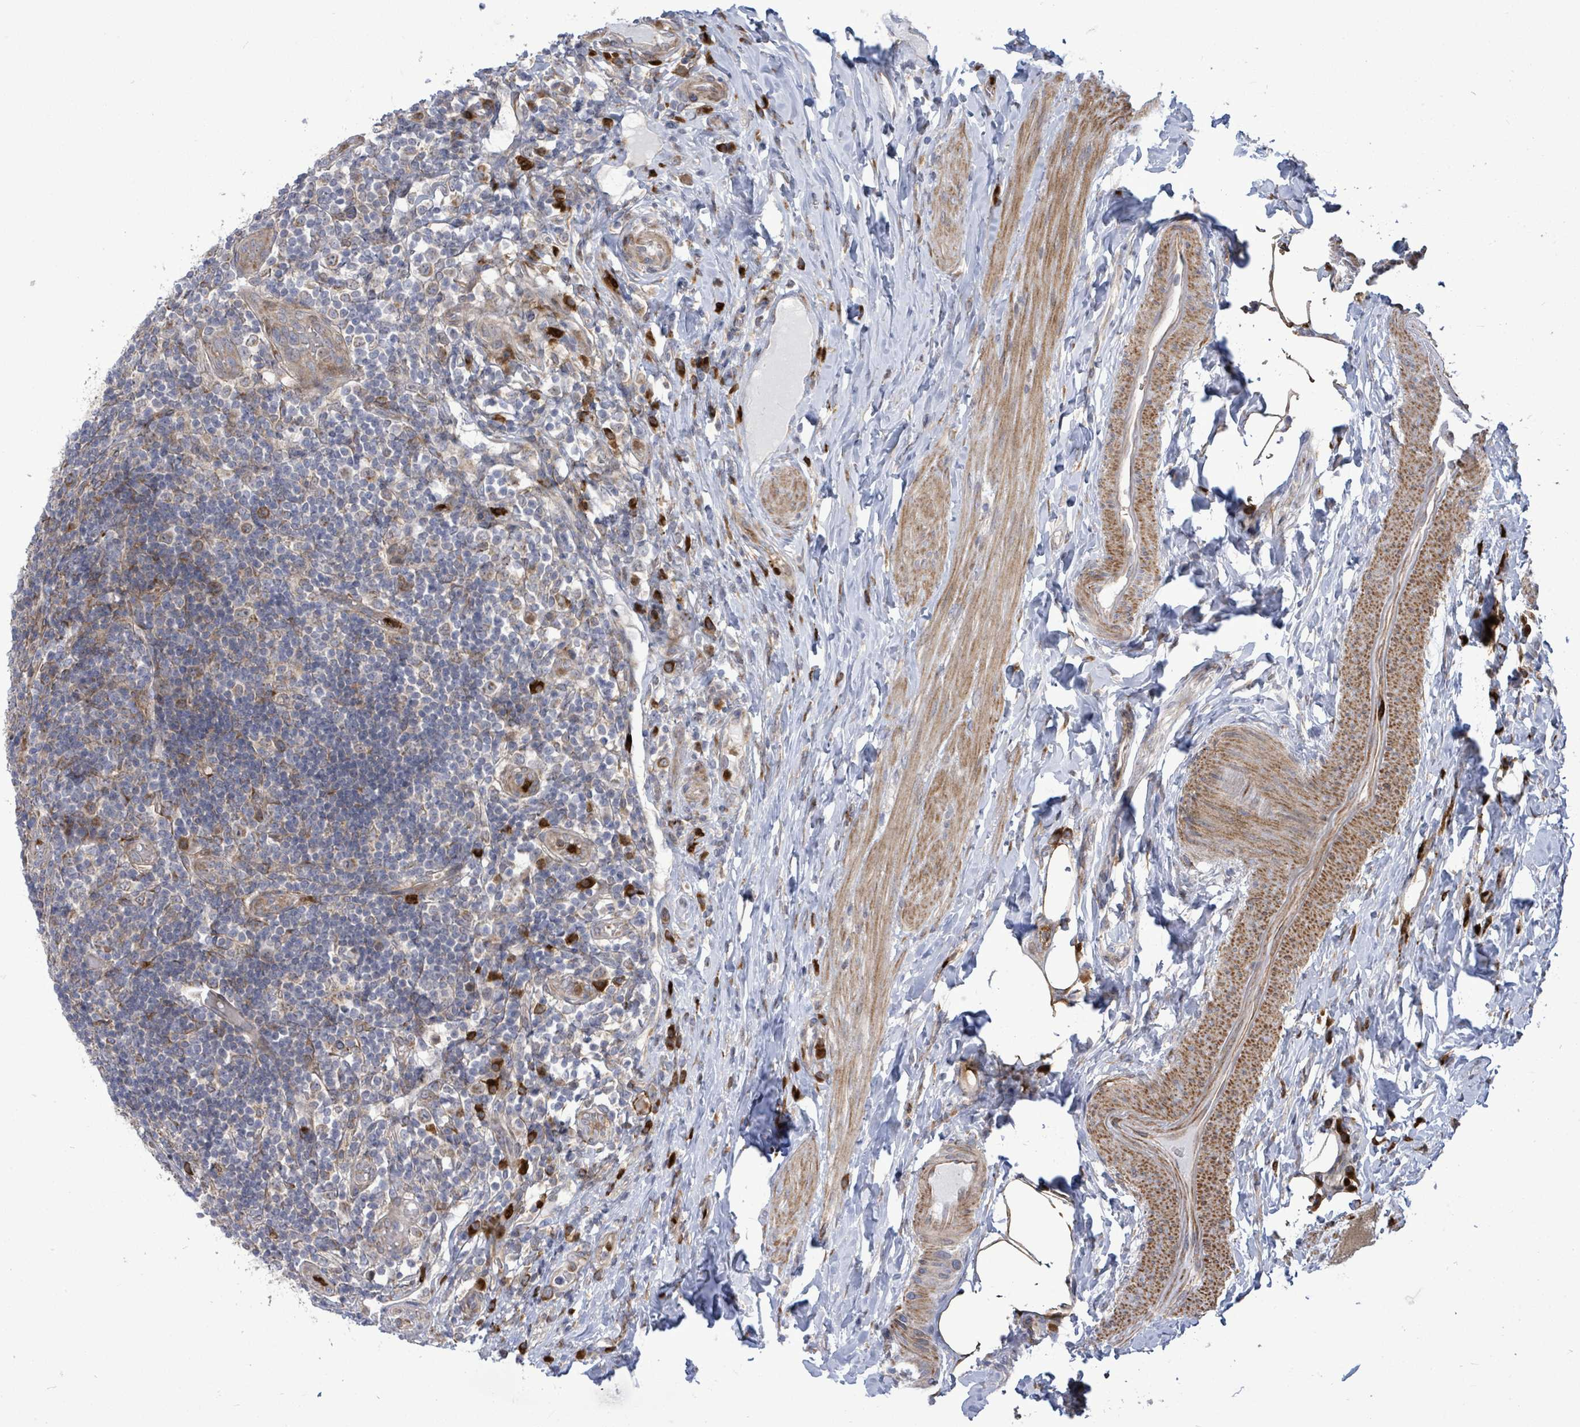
{"staining": {"intensity": "moderate", "quantity": ">75%", "location": "cytoplasmic/membranous"}, "tissue": "appendix", "cell_type": "Glandular cells", "image_type": "normal", "snomed": [{"axis": "morphology", "description": "Normal tissue, NOS"}, {"axis": "topography", "description": "Appendix"}], "caption": "Immunohistochemical staining of unremarkable human appendix demonstrates >75% levels of moderate cytoplasmic/membranous protein staining in about >75% of glandular cells. The protein is shown in brown color, while the nuclei are stained blue.", "gene": "SAR1A", "patient": {"sex": "female", "age": 43}}